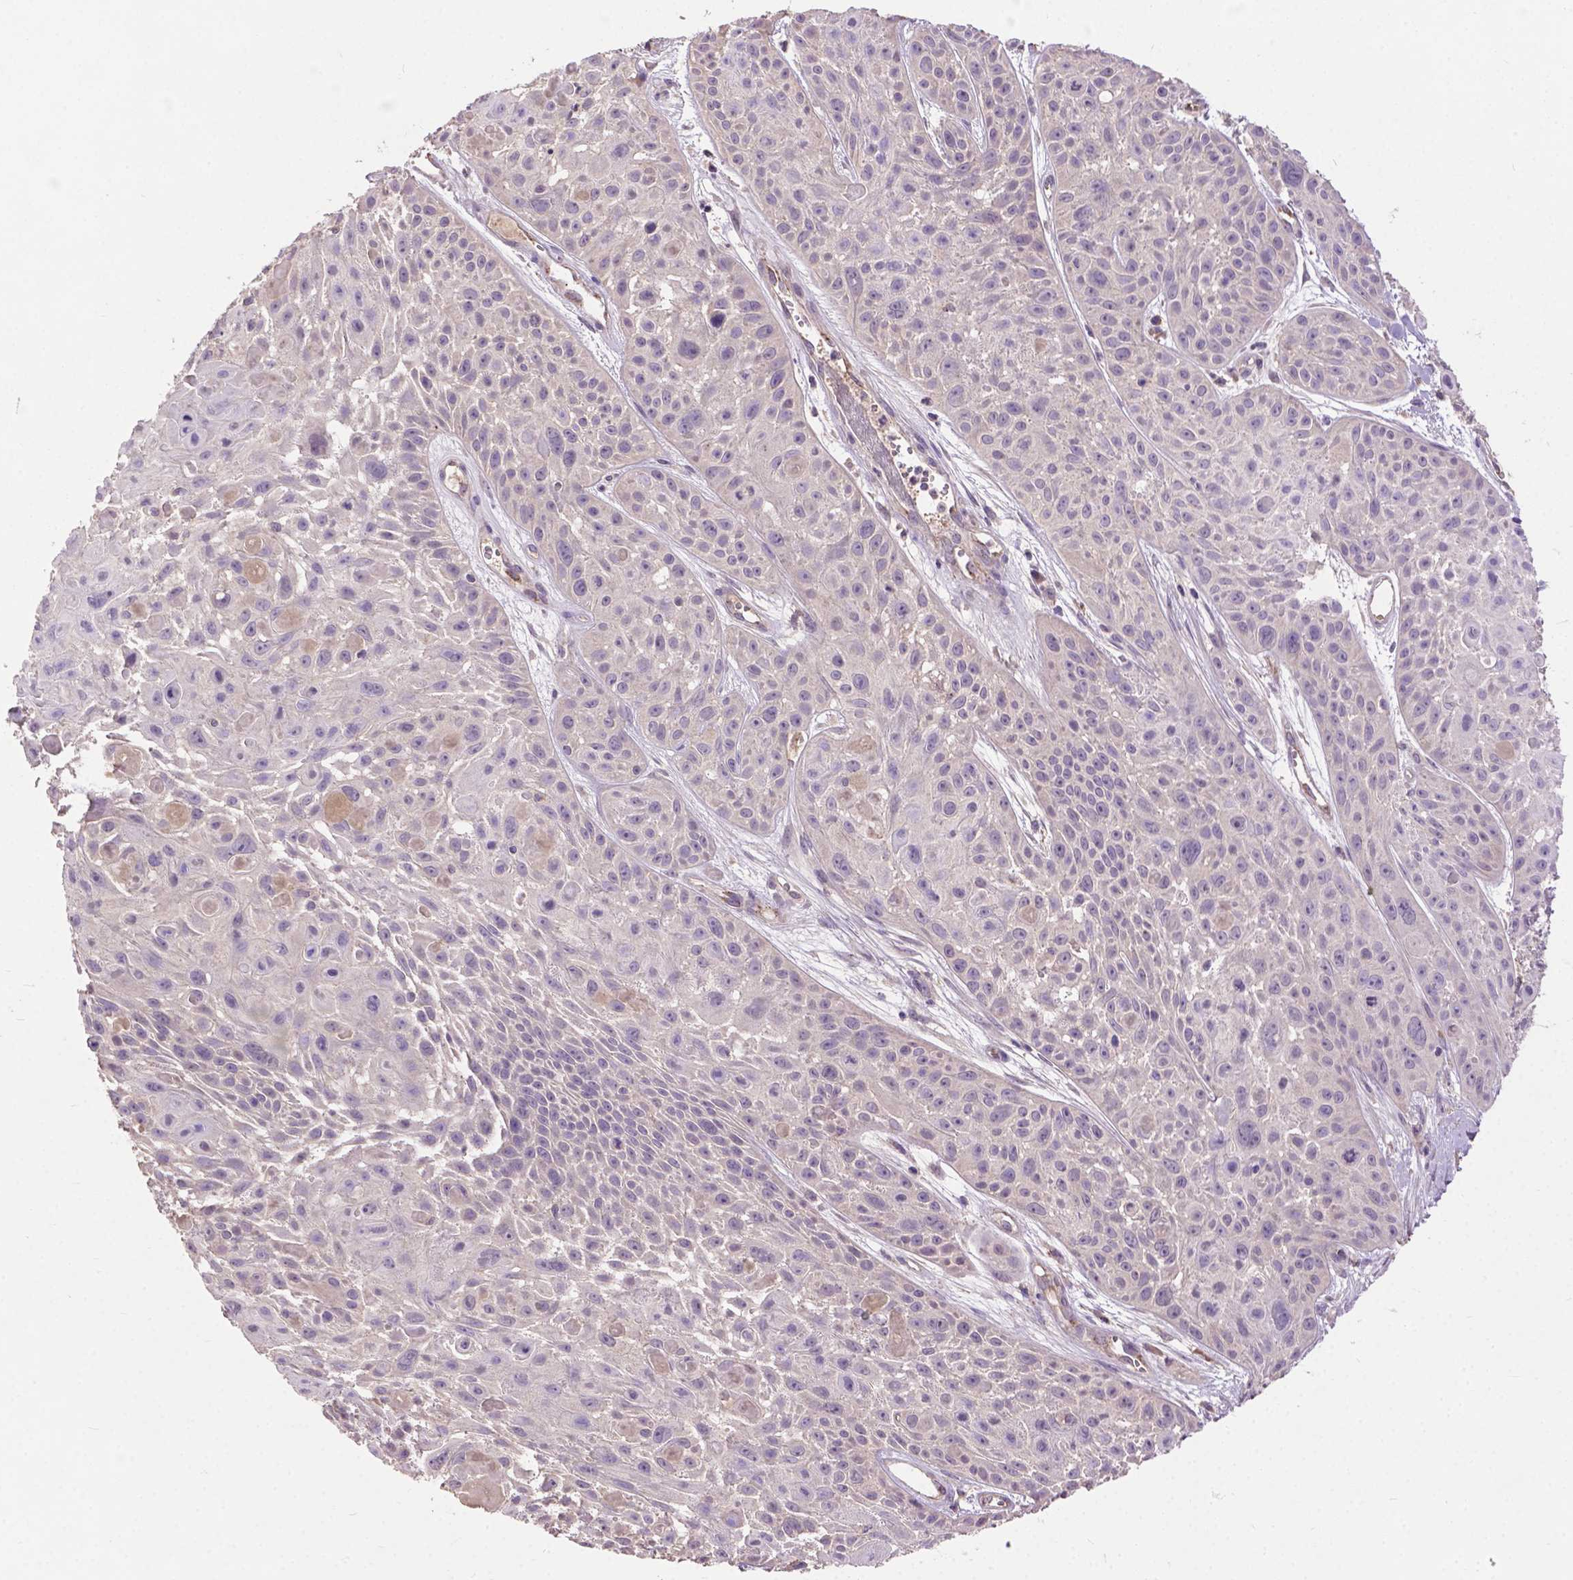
{"staining": {"intensity": "negative", "quantity": "none", "location": "none"}, "tissue": "skin cancer", "cell_type": "Tumor cells", "image_type": "cancer", "snomed": [{"axis": "morphology", "description": "Squamous cell carcinoma, NOS"}, {"axis": "topography", "description": "Skin"}, {"axis": "topography", "description": "Anal"}], "caption": "Protein analysis of skin cancer exhibits no significant staining in tumor cells.", "gene": "ZNF337", "patient": {"sex": "female", "age": 75}}